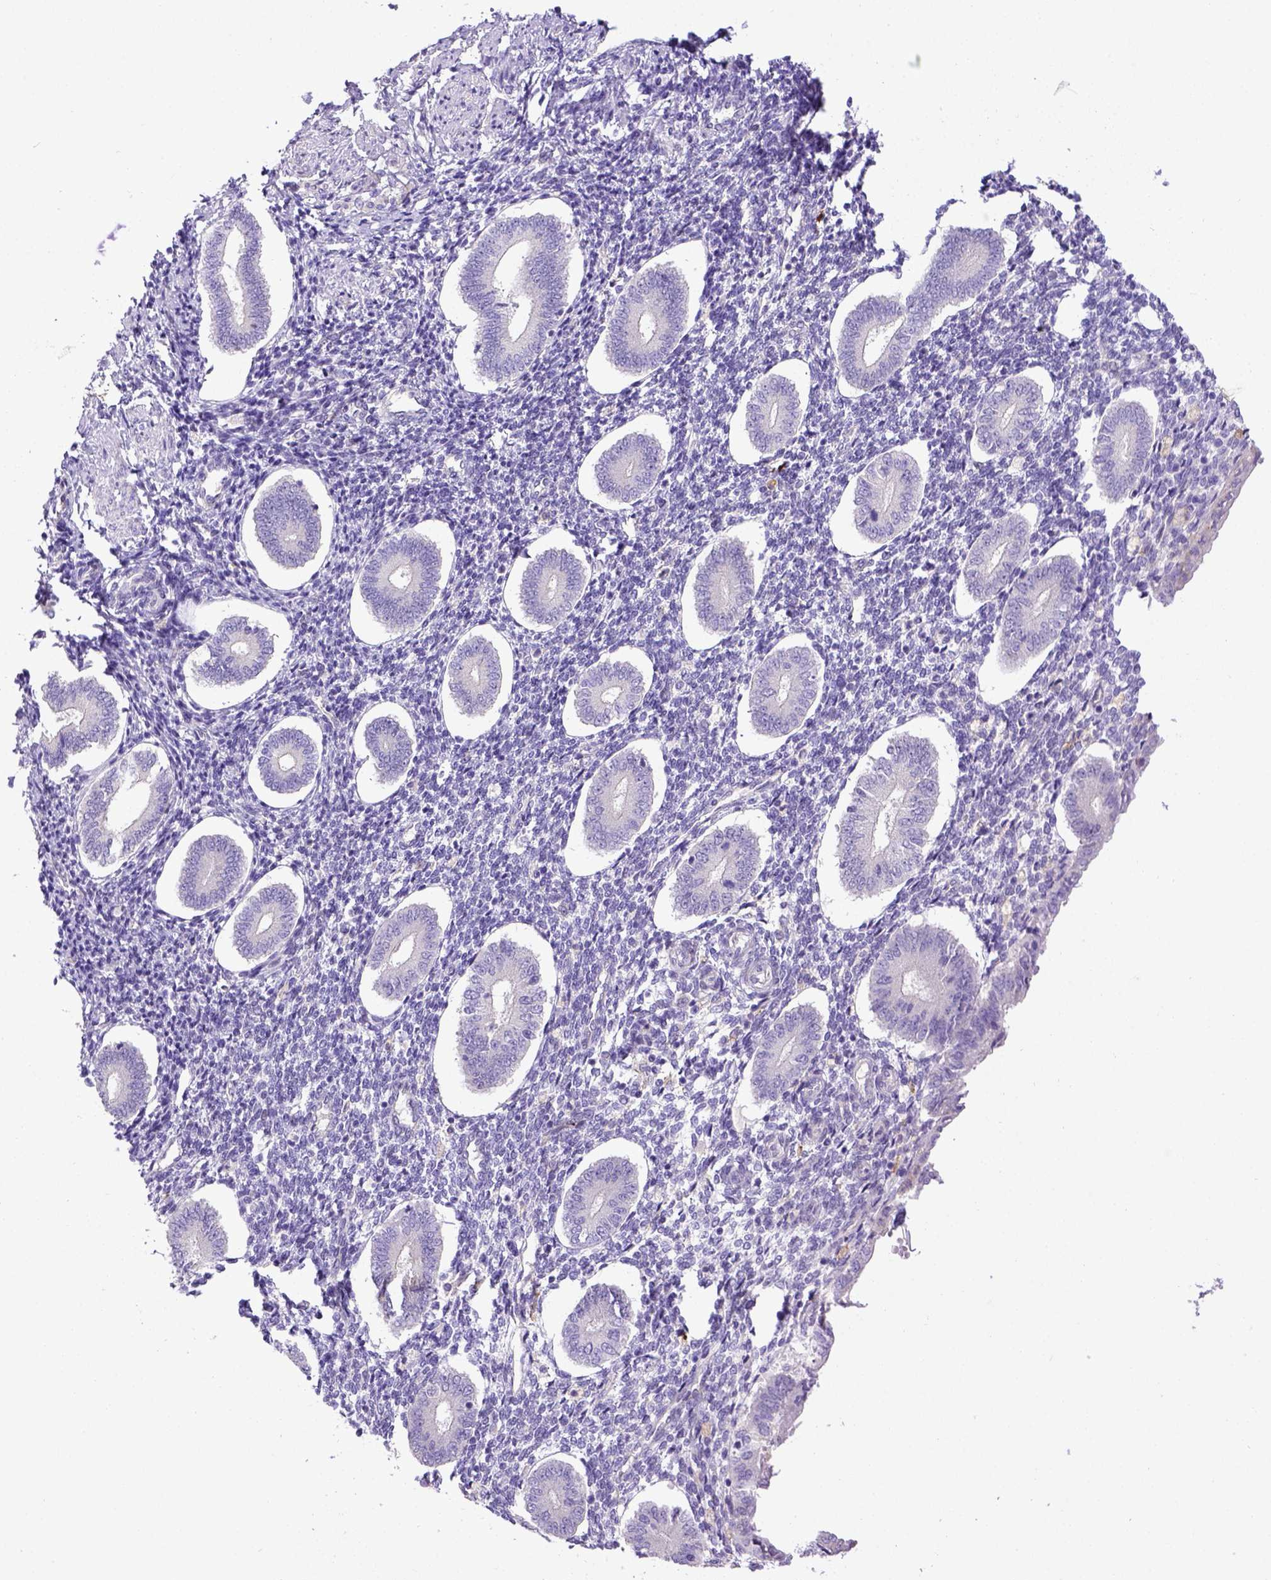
{"staining": {"intensity": "negative", "quantity": "none", "location": "none"}, "tissue": "endometrium", "cell_type": "Cells in endometrial stroma", "image_type": "normal", "snomed": [{"axis": "morphology", "description": "Normal tissue, NOS"}, {"axis": "topography", "description": "Endometrium"}], "caption": "The immunohistochemistry photomicrograph has no significant positivity in cells in endometrial stroma of endometrium. (IHC, brightfield microscopy, high magnification).", "gene": "CD40", "patient": {"sex": "female", "age": 40}}